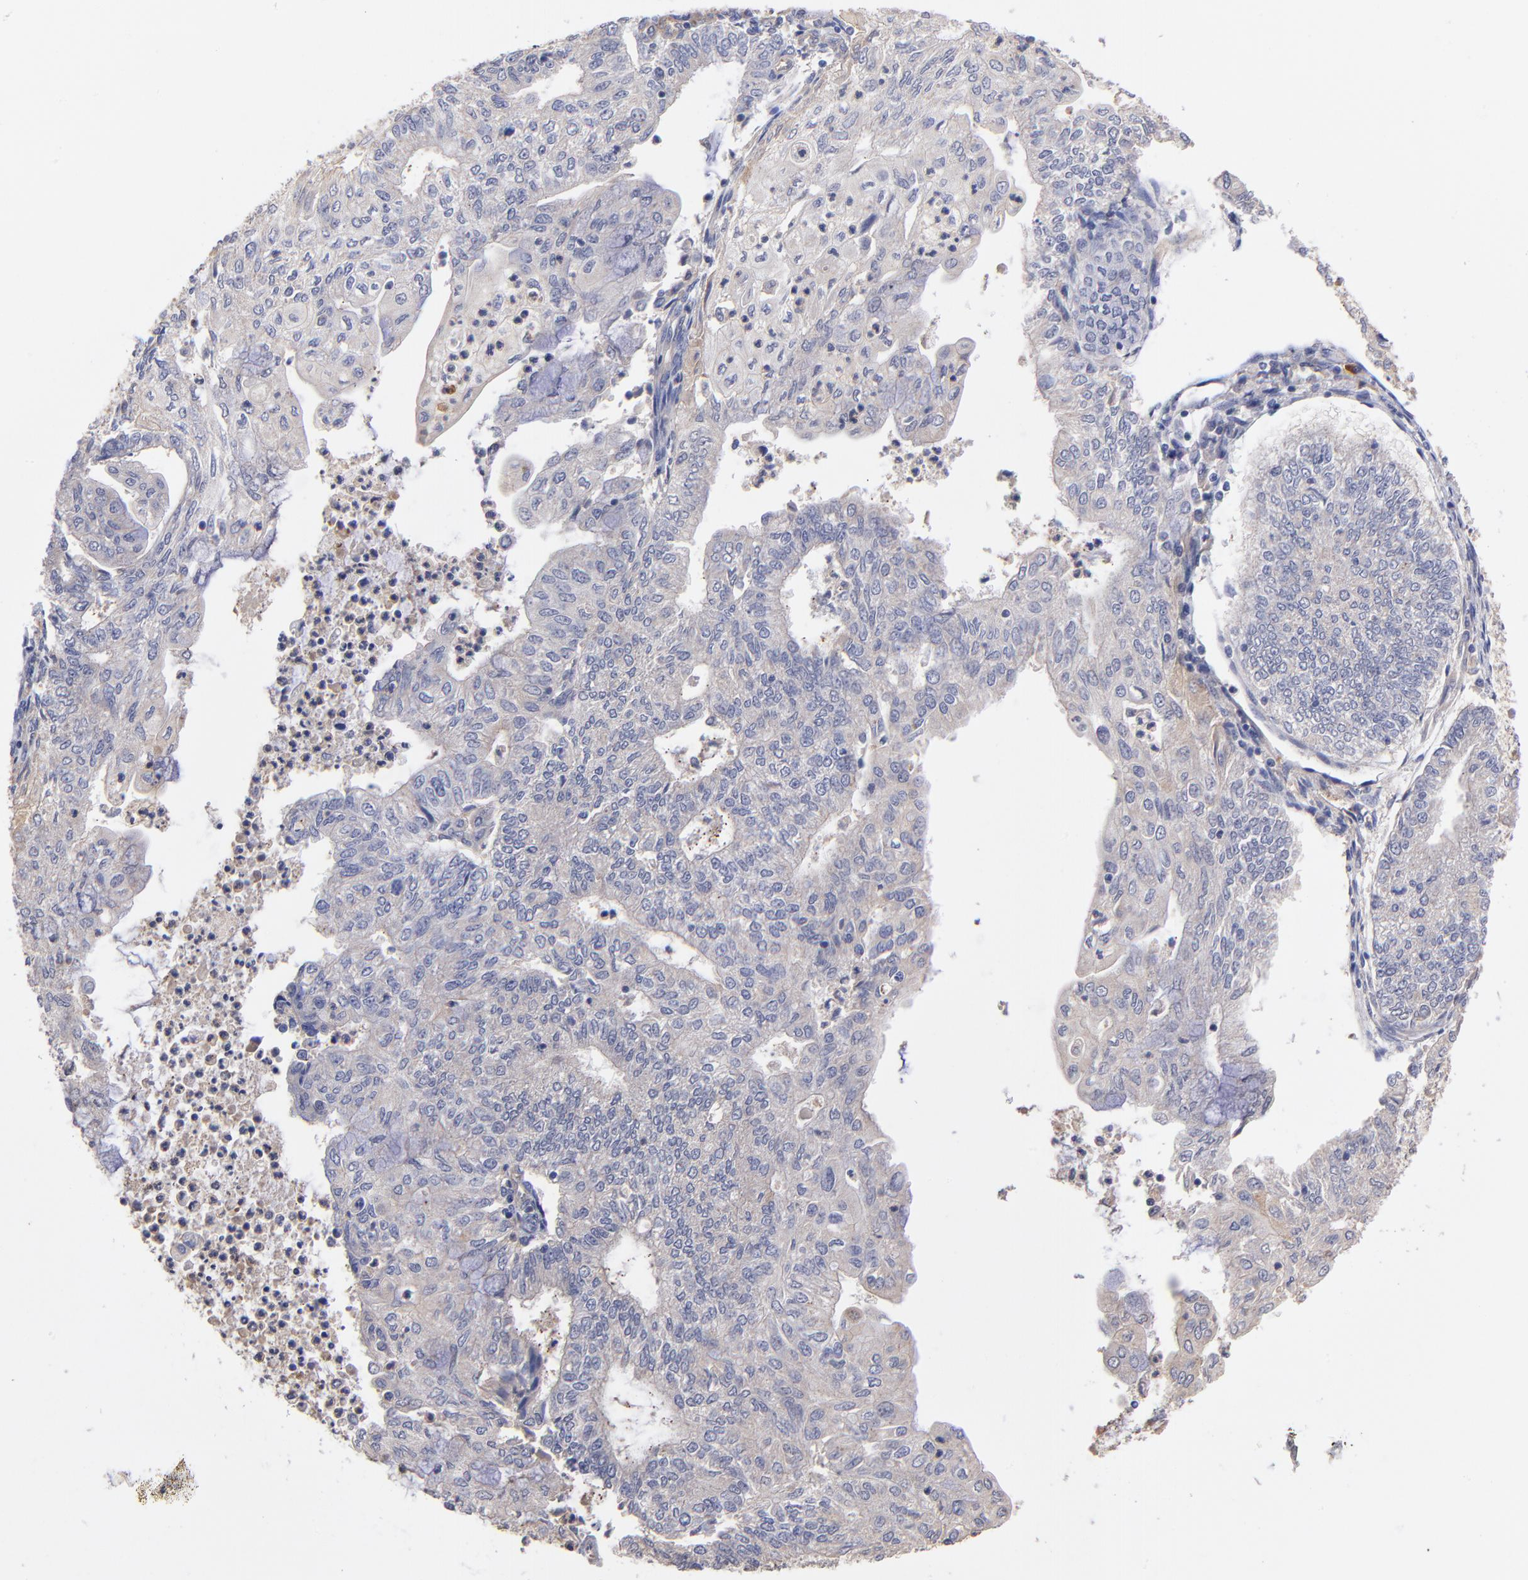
{"staining": {"intensity": "negative", "quantity": "none", "location": "none"}, "tissue": "endometrial cancer", "cell_type": "Tumor cells", "image_type": "cancer", "snomed": [{"axis": "morphology", "description": "Adenocarcinoma, NOS"}, {"axis": "topography", "description": "Endometrium"}], "caption": "Immunohistochemical staining of endometrial adenocarcinoma reveals no significant staining in tumor cells. Nuclei are stained in blue.", "gene": "ASB7", "patient": {"sex": "female", "age": 59}}